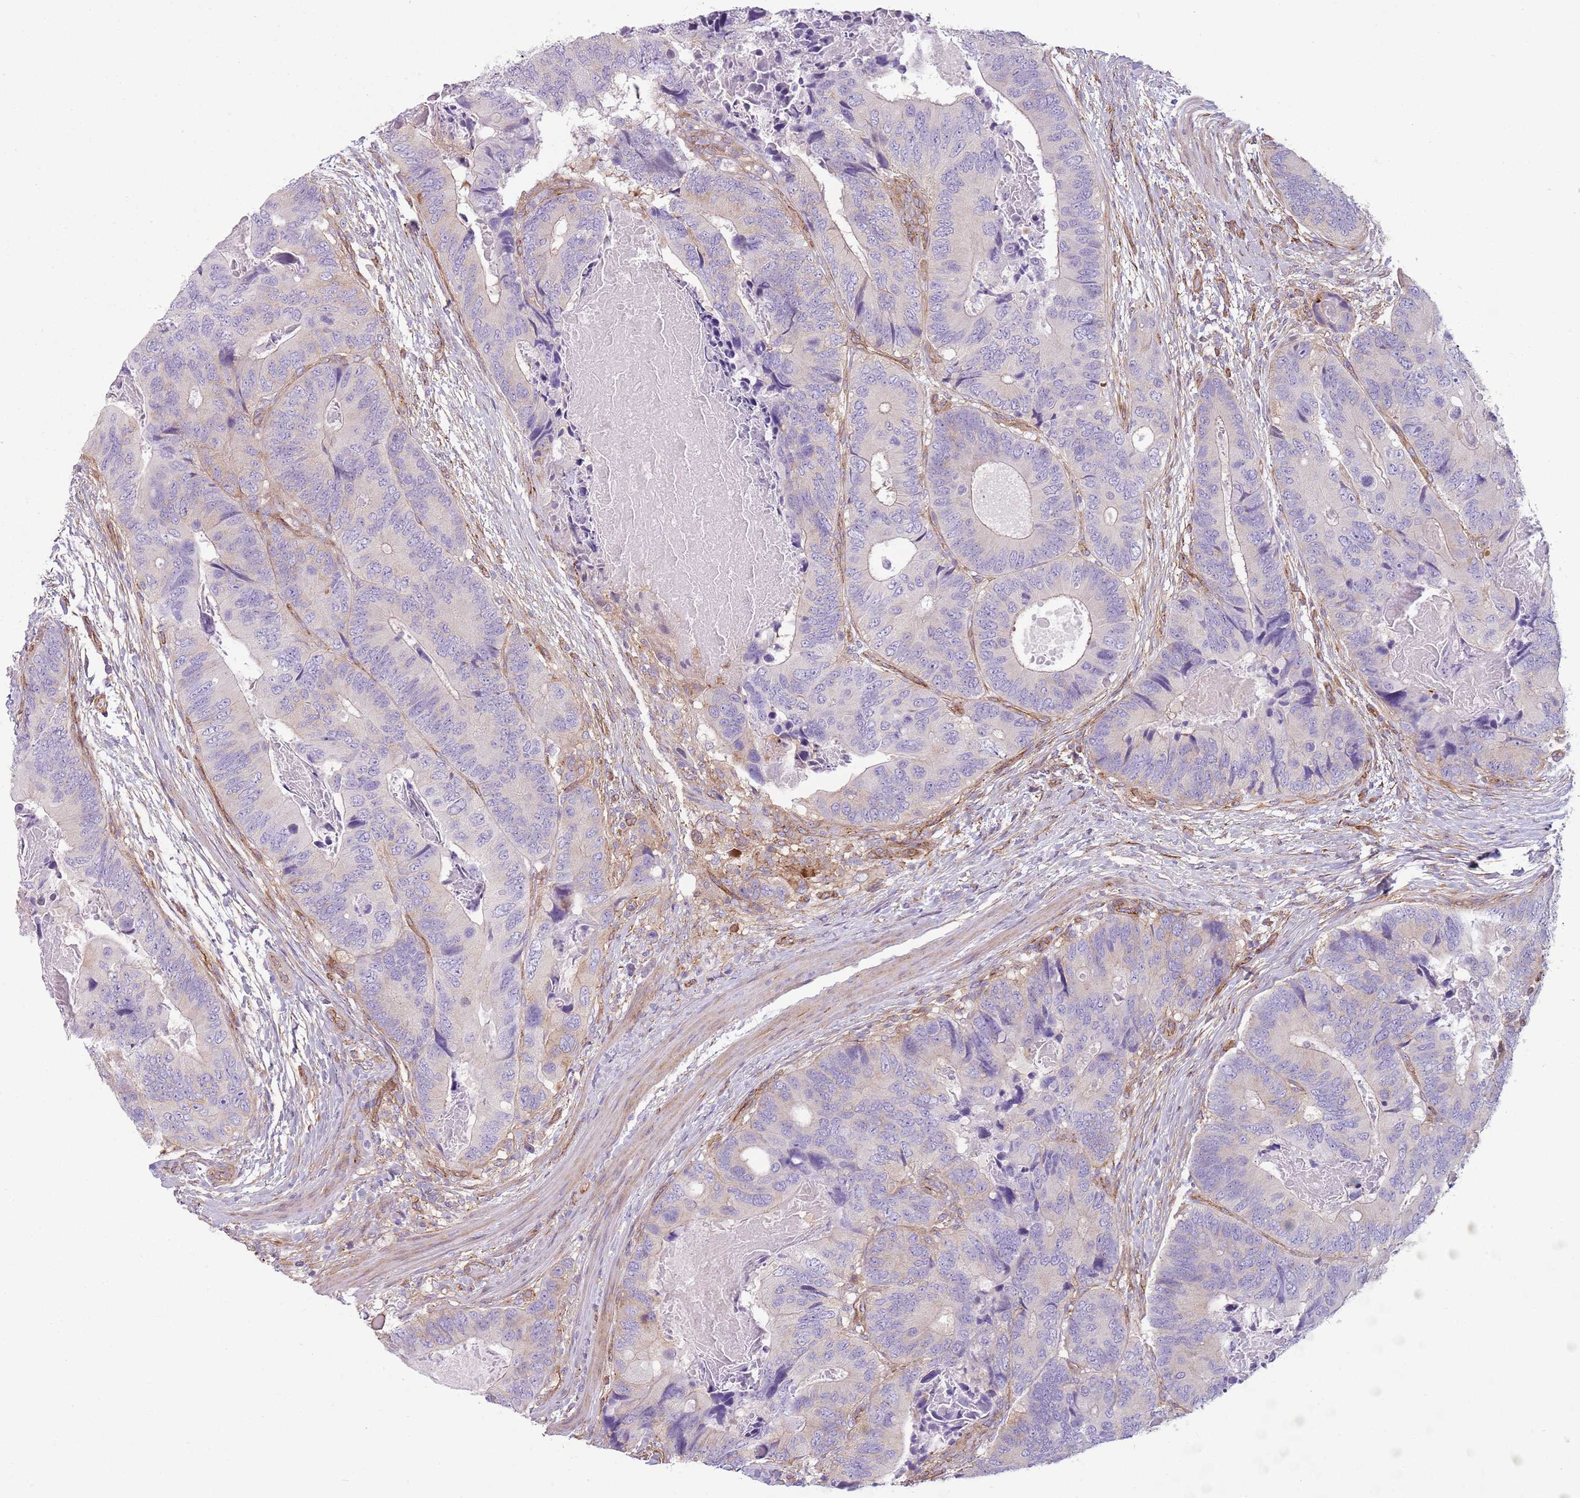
{"staining": {"intensity": "negative", "quantity": "none", "location": "none"}, "tissue": "colorectal cancer", "cell_type": "Tumor cells", "image_type": "cancer", "snomed": [{"axis": "morphology", "description": "Adenocarcinoma, NOS"}, {"axis": "topography", "description": "Colon"}], "caption": "Adenocarcinoma (colorectal) was stained to show a protein in brown. There is no significant expression in tumor cells.", "gene": "SNX1", "patient": {"sex": "male", "age": 84}}